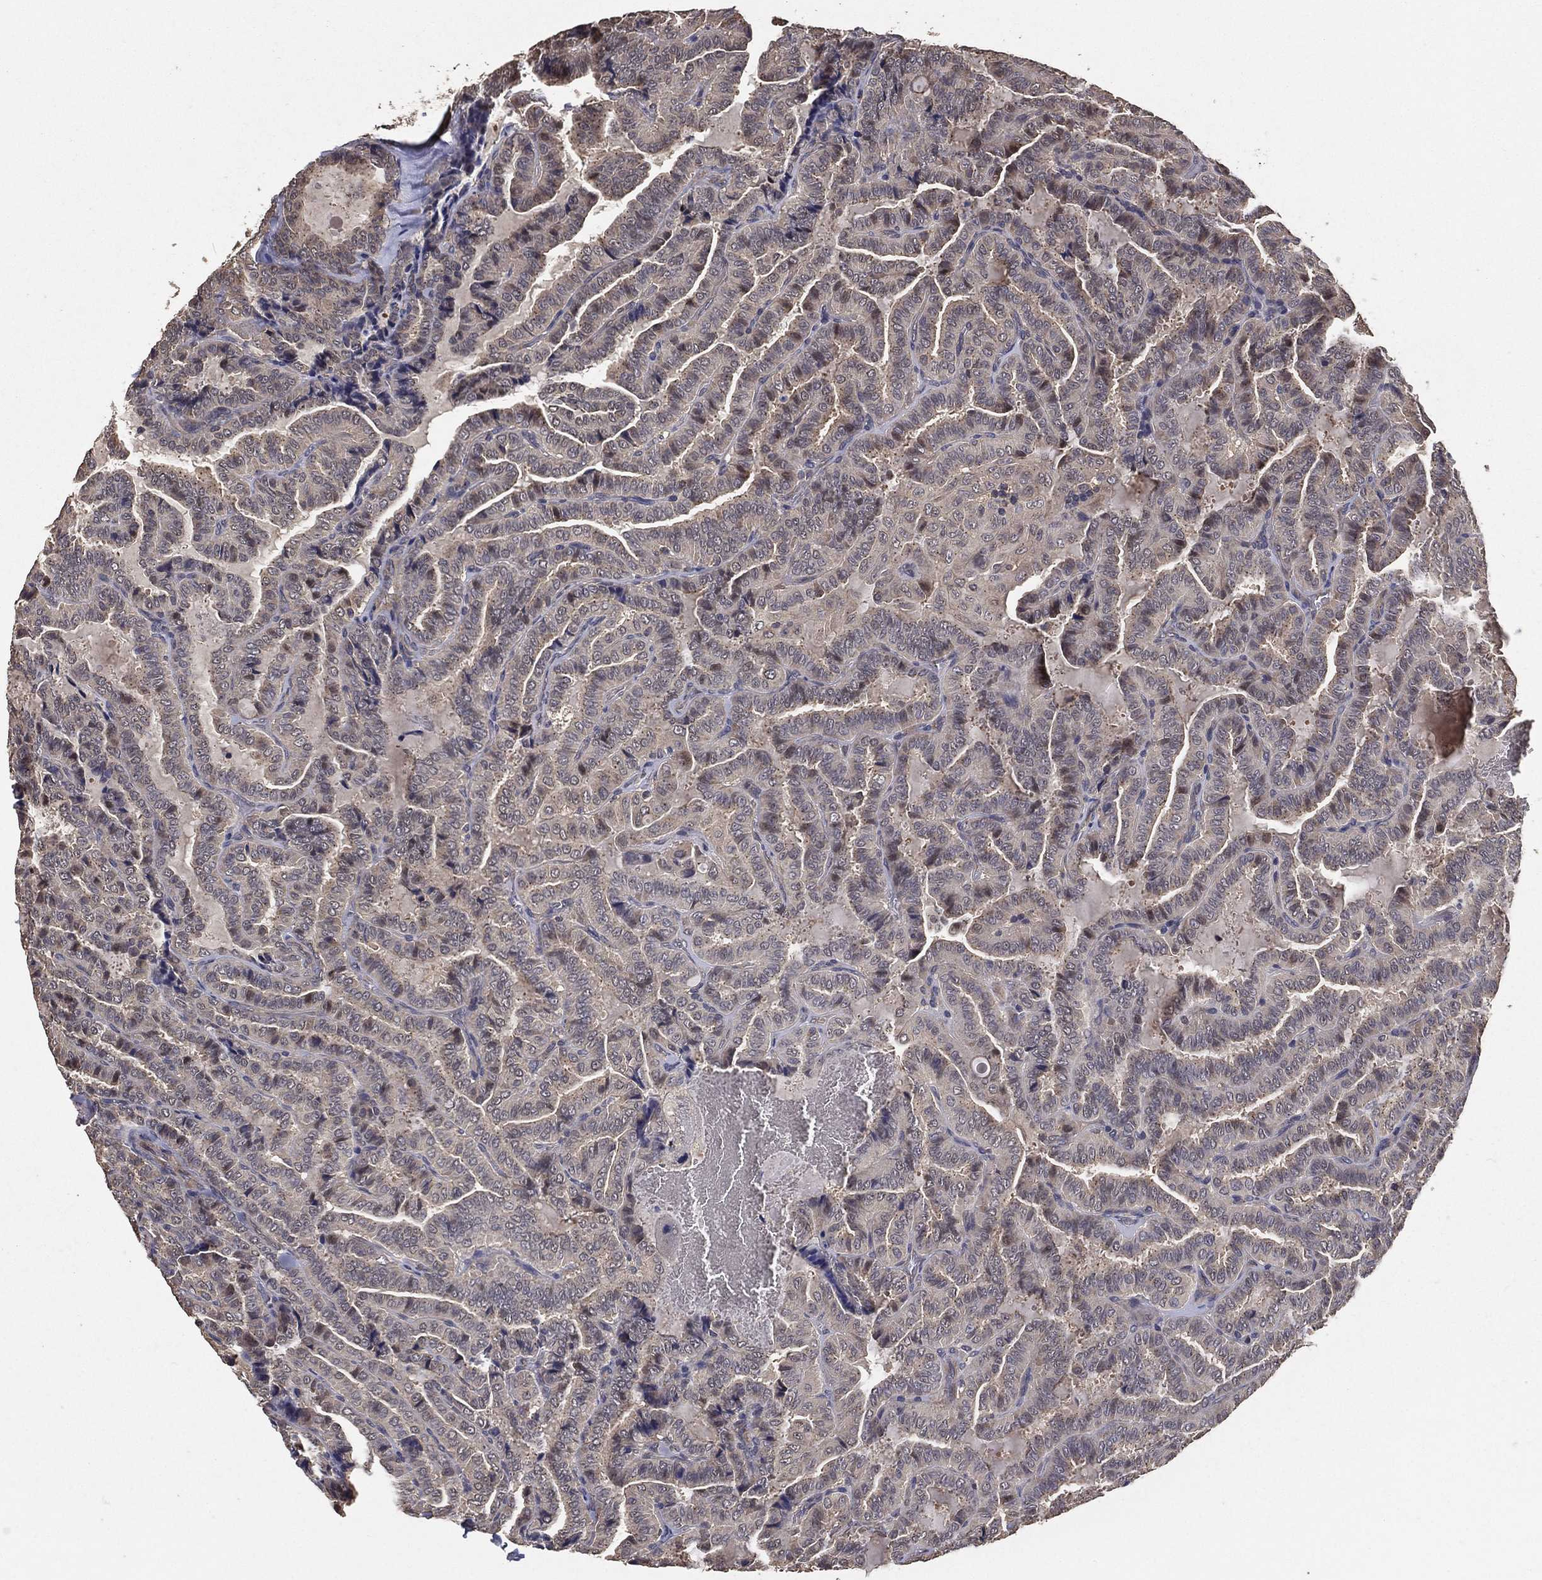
{"staining": {"intensity": "negative", "quantity": "none", "location": "none"}, "tissue": "thyroid cancer", "cell_type": "Tumor cells", "image_type": "cancer", "snomed": [{"axis": "morphology", "description": "Papillary adenocarcinoma, NOS"}, {"axis": "topography", "description": "Thyroid gland"}], "caption": "This is a photomicrograph of immunohistochemistry staining of thyroid cancer (papillary adenocarcinoma), which shows no staining in tumor cells. The staining is performed using DAB (3,3'-diaminobenzidine) brown chromogen with nuclei counter-stained in using hematoxylin.", "gene": "PCNT", "patient": {"sex": "female", "age": 39}}